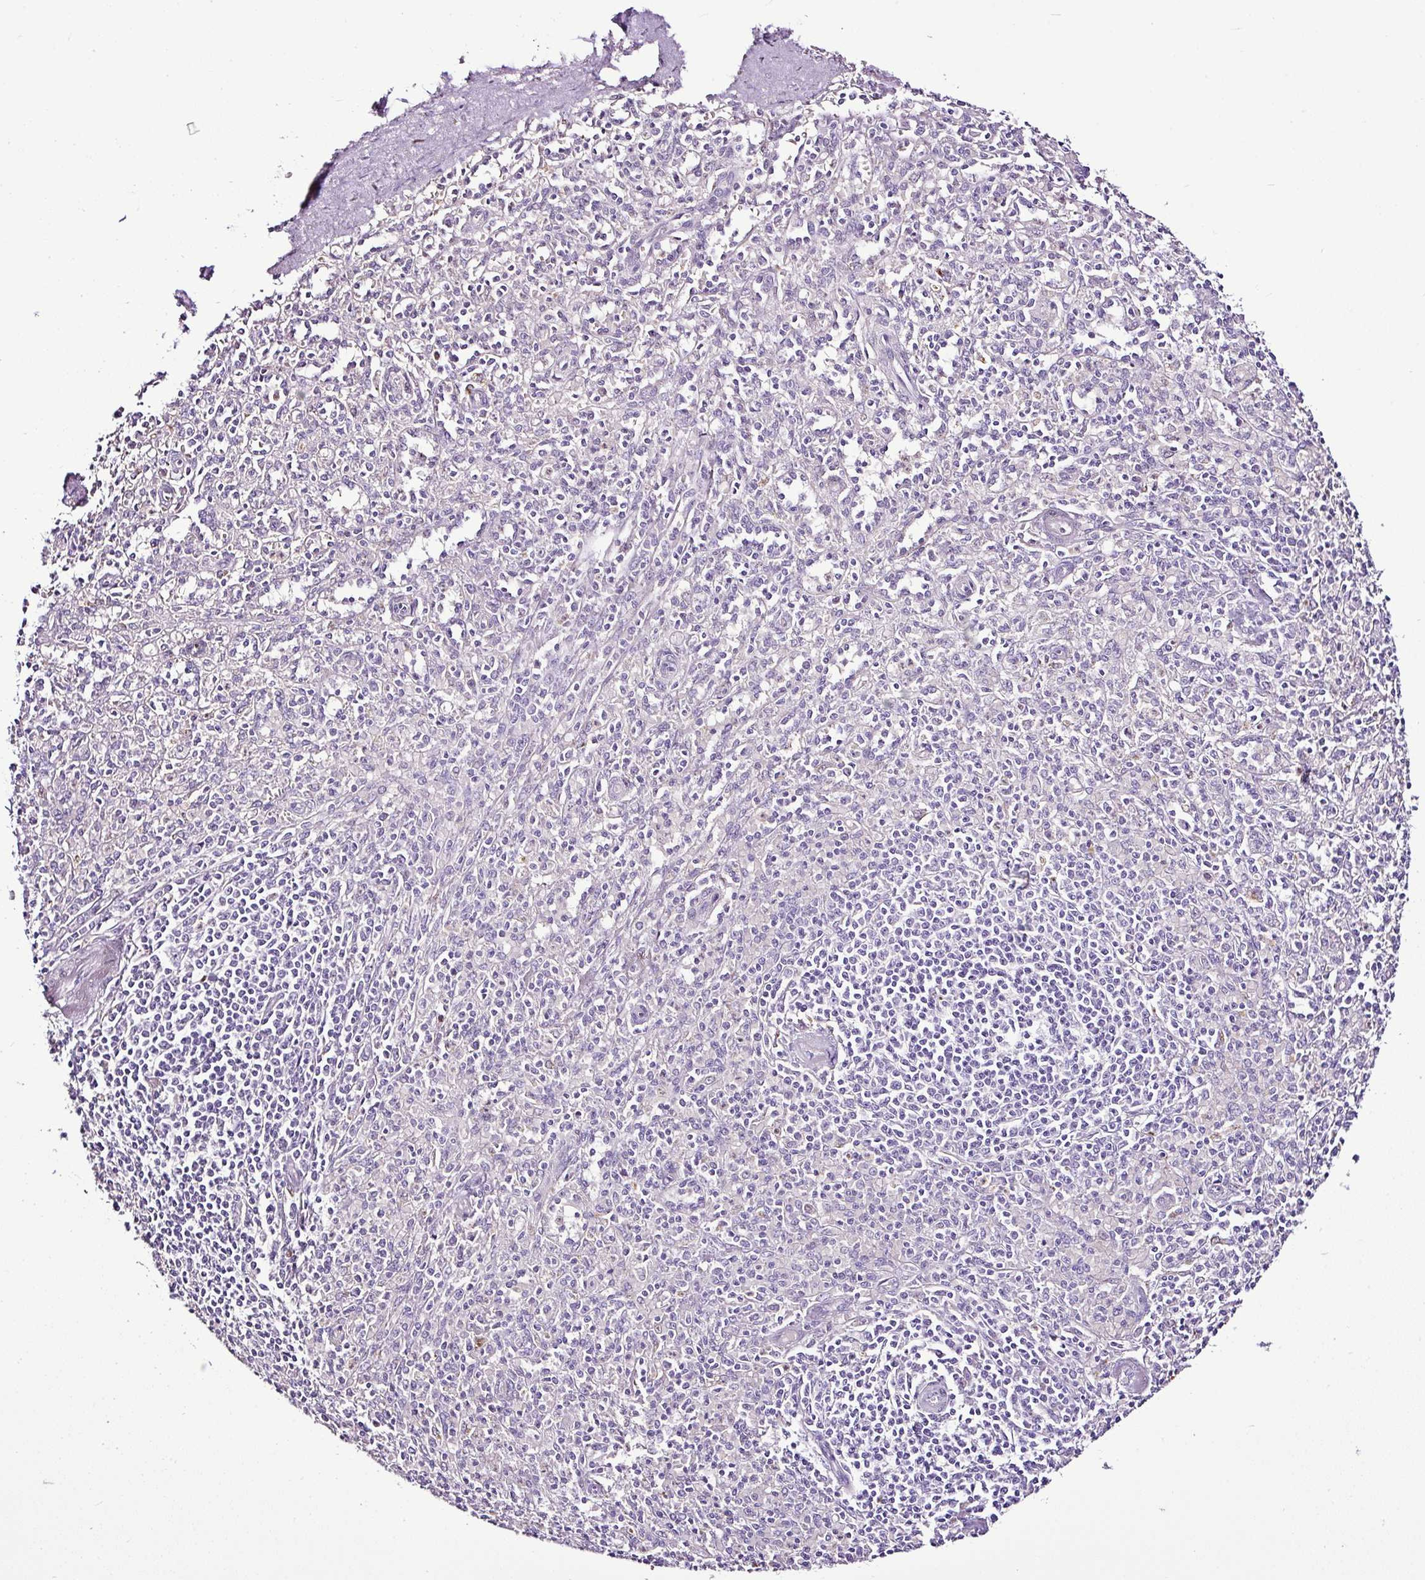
{"staining": {"intensity": "negative", "quantity": "none", "location": "none"}, "tissue": "spleen", "cell_type": "Cells in red pulp", "image_type": "normal", "snomed": [{"axis": "morphology", "description": "Normal tissue, NOS"}, {"axis": "topography", "description": "Spleen"}], "caption": "This is a micrograph of IHC staining of normal spleen, which shows no staining in cells in red pulp.", "gene": "ESR1", "patient": {"sex": "female", "age": 70}}